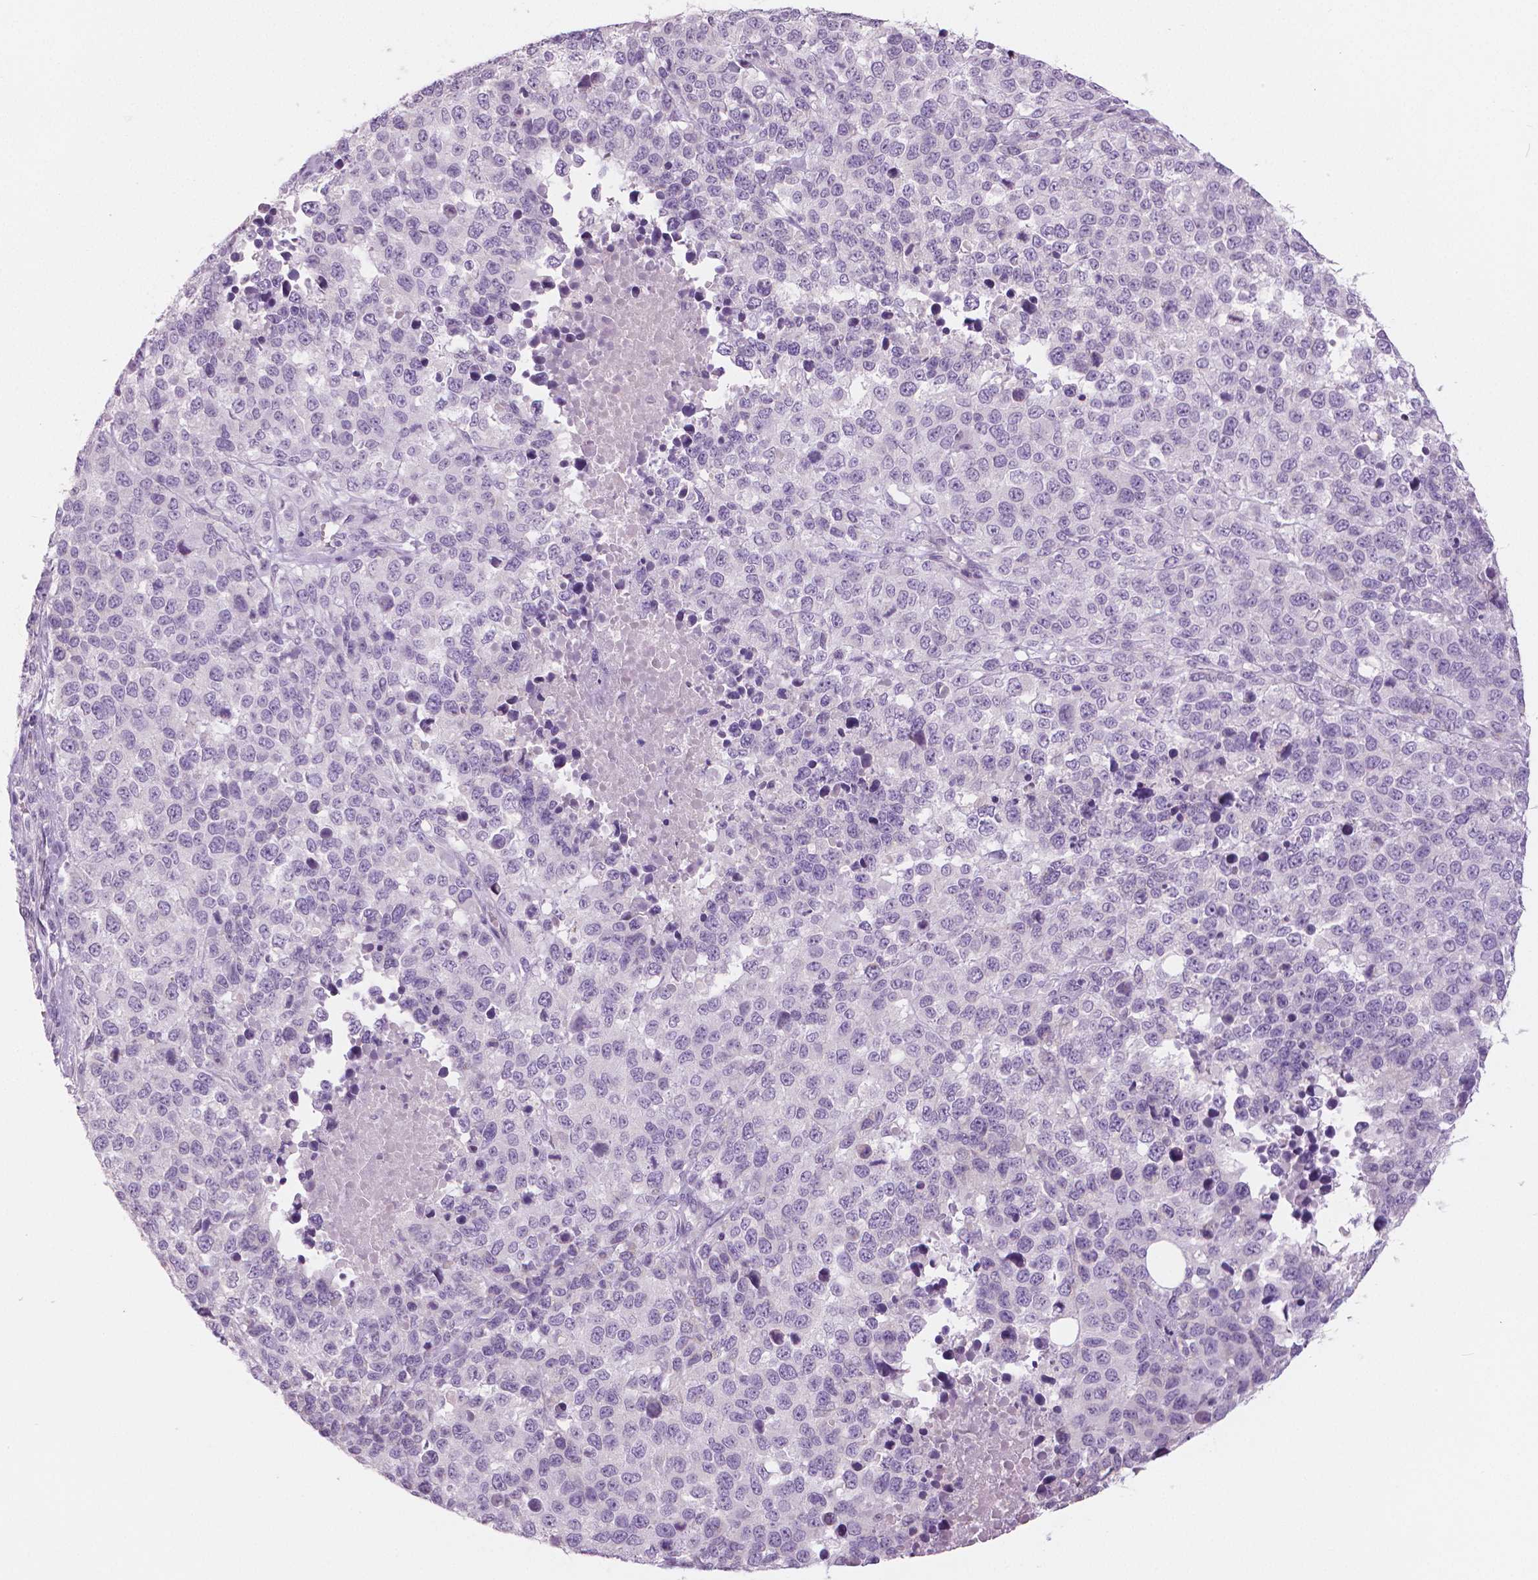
{"staining": {"intensity": "negative", "quantity": "none", "location": "none"}, "tissue": "melanoma", "cell_type": "Tumor cells", "image_type": "cancer", "snomed": [{"axis": "morphology", "description": "Malignant melanoma, Metastatic site"}, {"axis": "topography", "description": "Skin"}], "caption": "Protein analysis of malignant melanoma (metastatic site) displays no significant positivity in tumor cells.", "gene": "SLC24A1", "patient": {"sex": "male", "age": 84}}